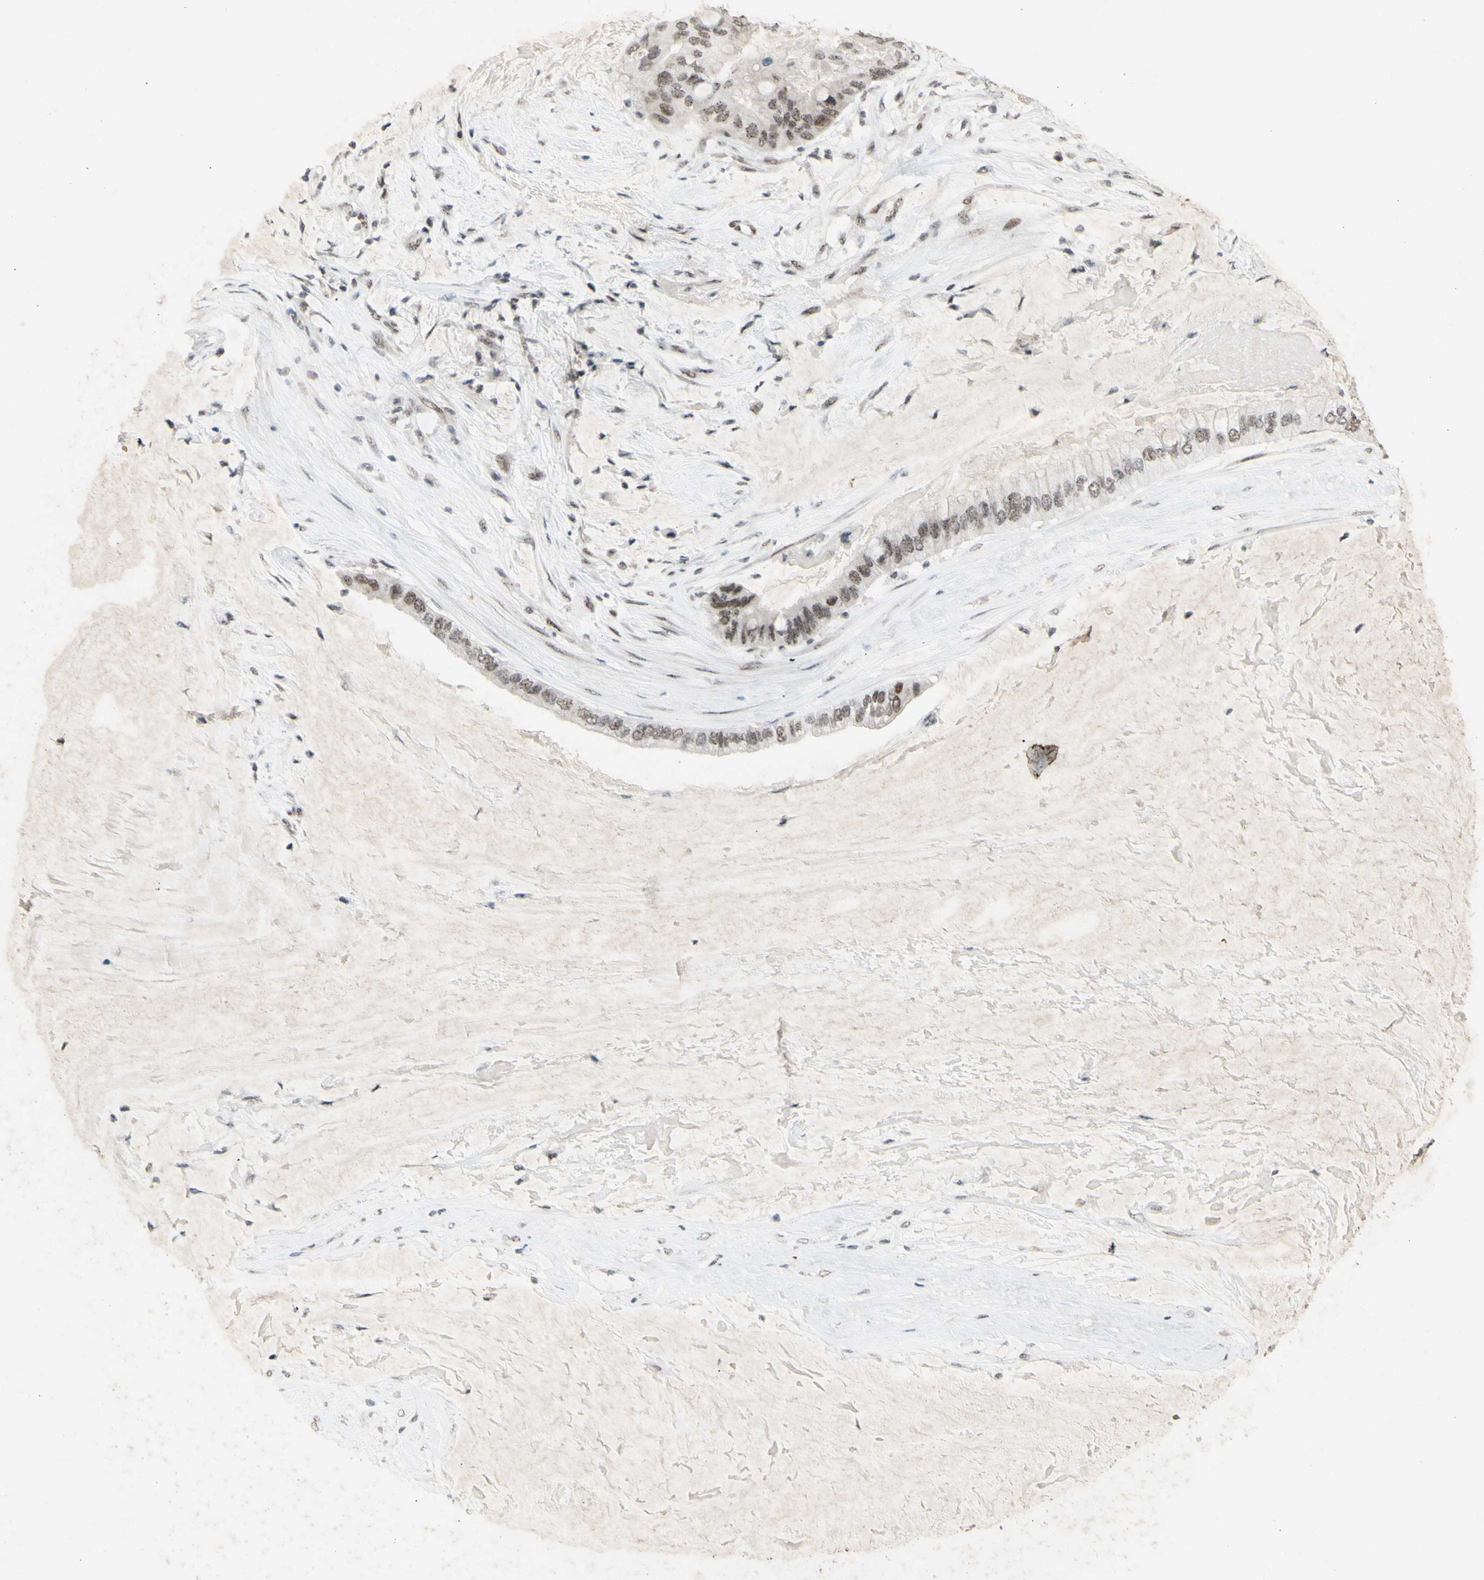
{"staining": {"intensity": "strong", "quantity": "25%-75%", "location": "nuclear"}, "tissue": "ovarian cancer", "cell_type": "Tumor cells", "image_type": "cancer", "snomed": [{"axis": "morphology", "description": "Cystadenocarcinoma, mucinous, NOS"}, {"axis": "topography", "description": "Ovary"}], "caption": "Ovarian cancer tissue displays strong nuclear positivity in about 25%-75% of tumor cells", "gene": "CENPB", "patient": {"sex": "female", "age": 80}}